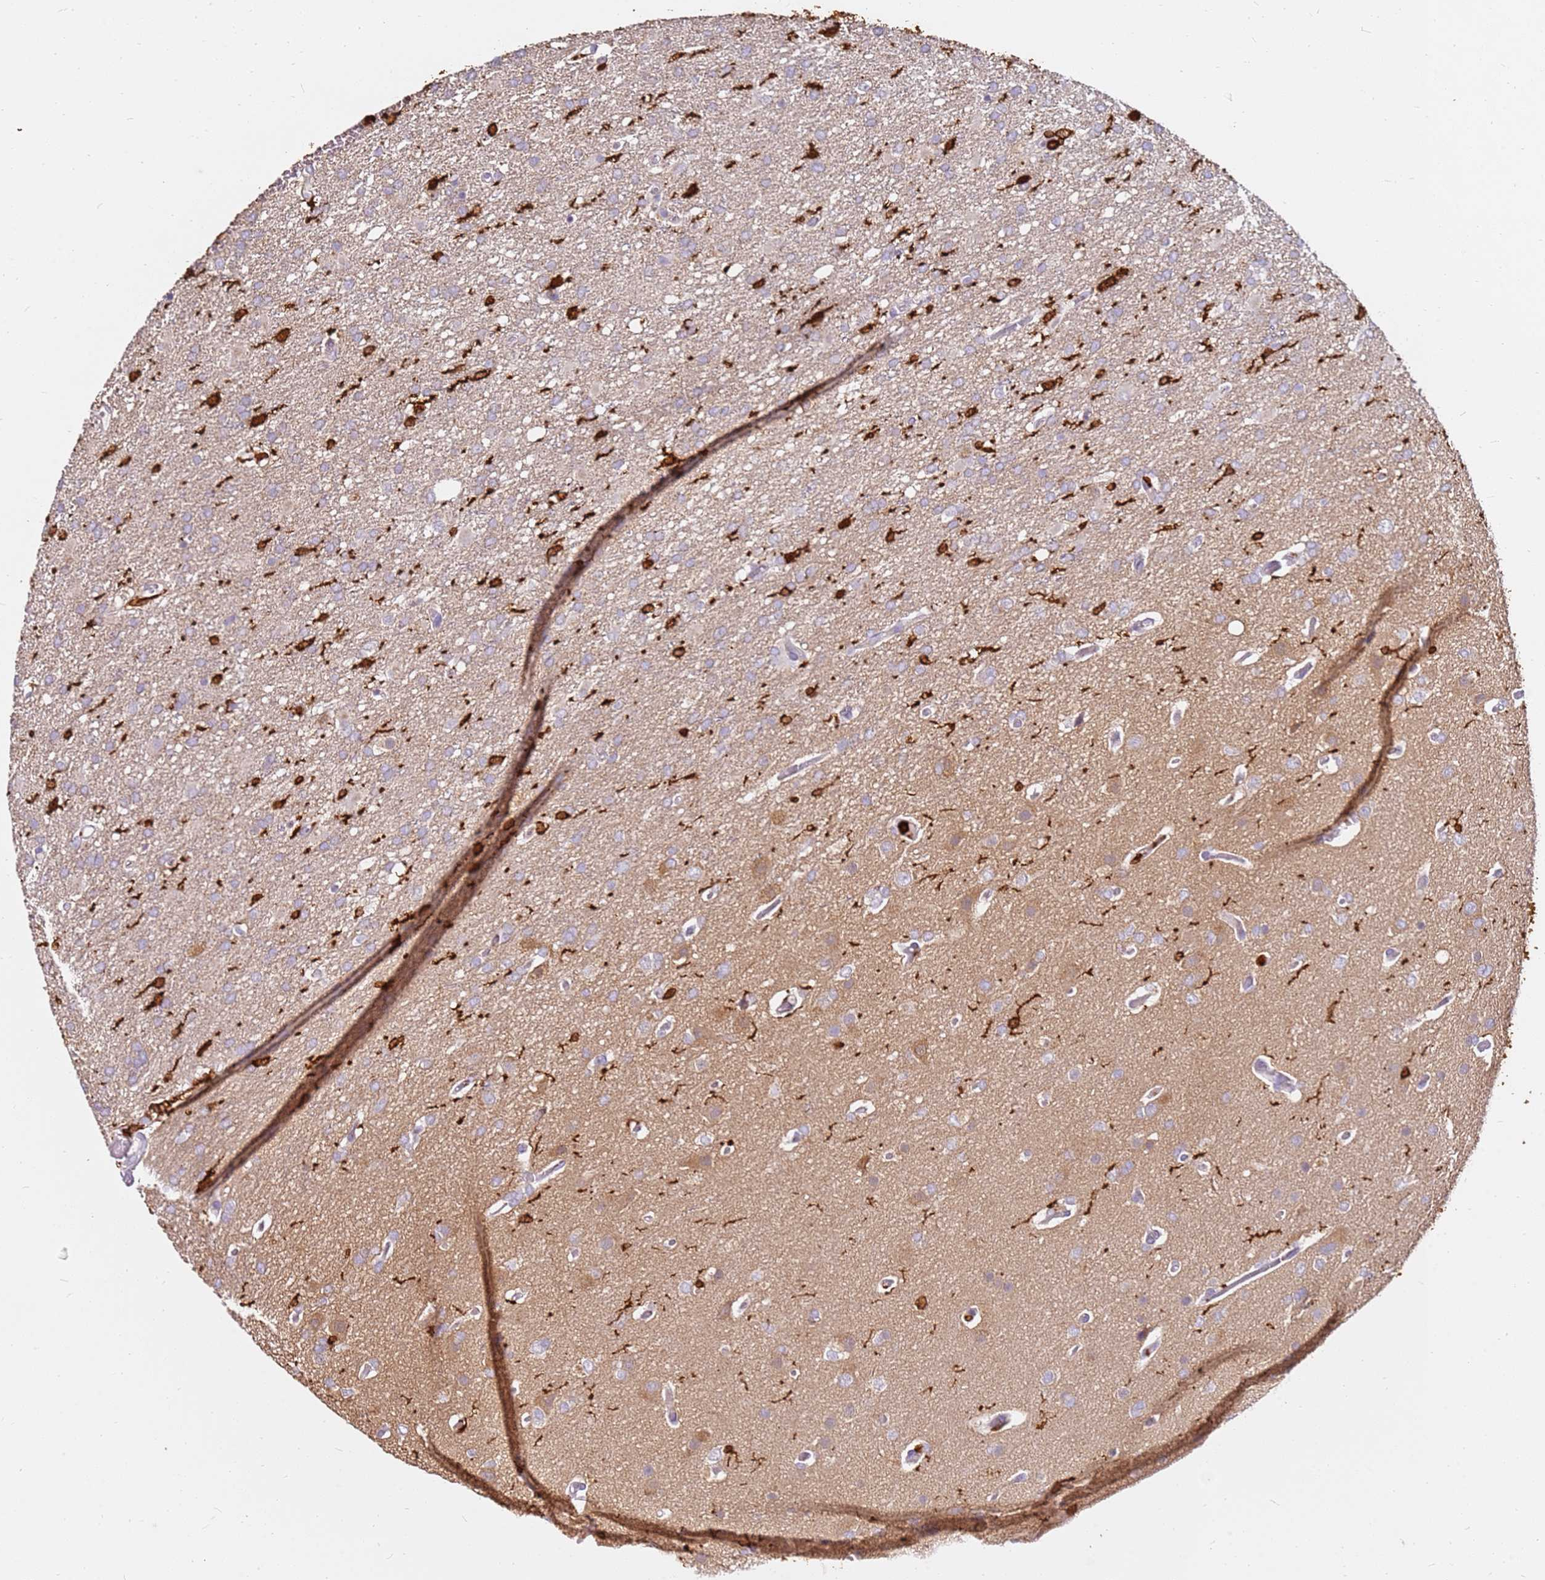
{"staining": {"intensity": "negative", "quantity": "none", "location": "none"}, "tissue": "glioma", "cell_type": "Tumor cells", "image_type": "cancer", "snomed": [{"axis": "morphology", "description": "Glioma, malignant, High grade"}, {"axis": "topography", "description": "Brain"}], "caption": "This is a photomicrograph of immunohistochemistry staining of glioma, which shows no staining in tumor cells. Nuclei are stained in blue.", "gene": "CORO1A", "patient": {"sex": "female", "age": 74}}